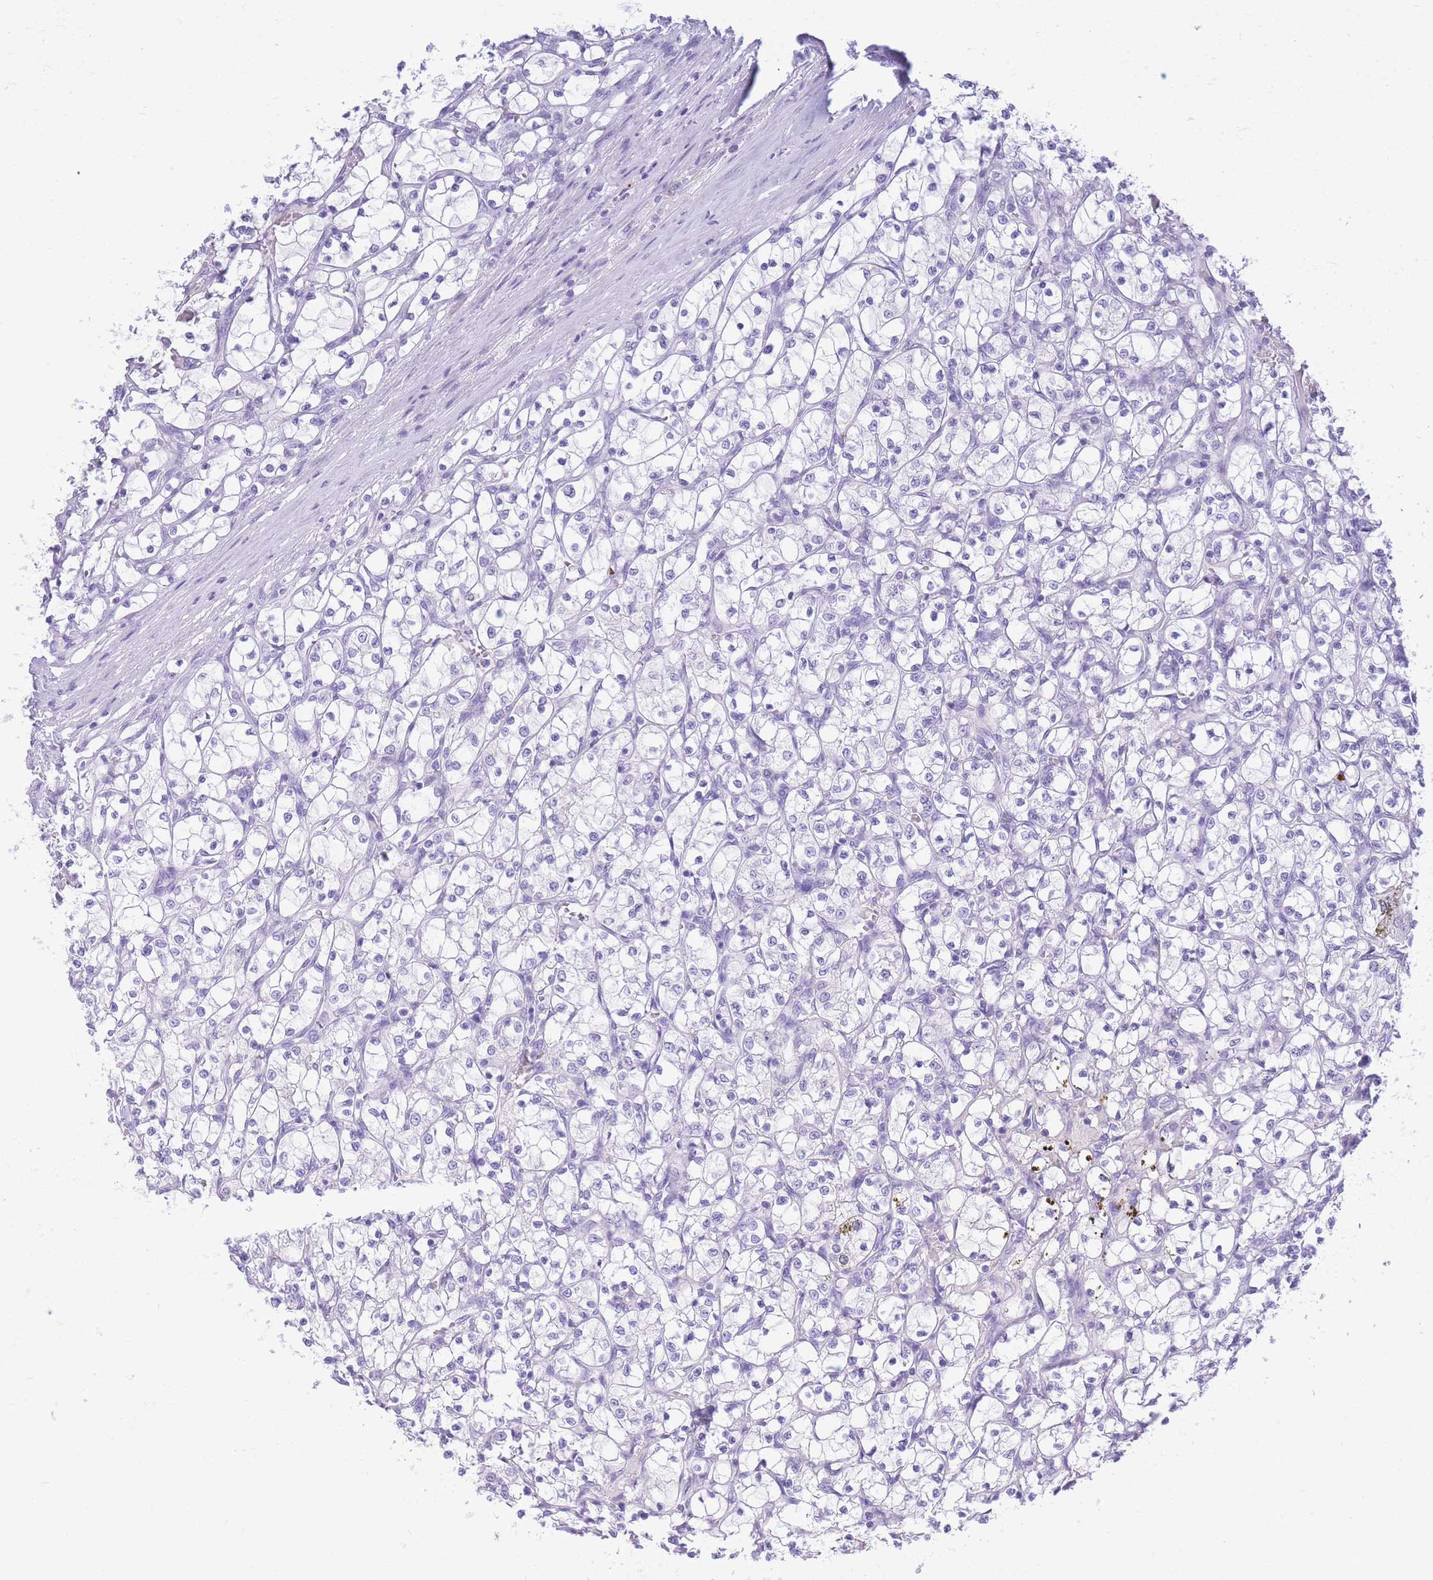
{"staining": {"intensity": "negative", "quantity": "none", "location": "none"}, "tissue": "renal cancer", "cell_type": "Tumor cells", "image_type": "cancer", "snomed": [{"axis": "morphology", "description": "Adenocarcinoma, NOS"}, {"axis": "topography", "description": "Kidney"}], "caption": "Photomicrograph shows no significant protein staining in tumor cells of renal cancer.", "gene": "ZFP62", "patient": {"sex": "female", "age": 69}}